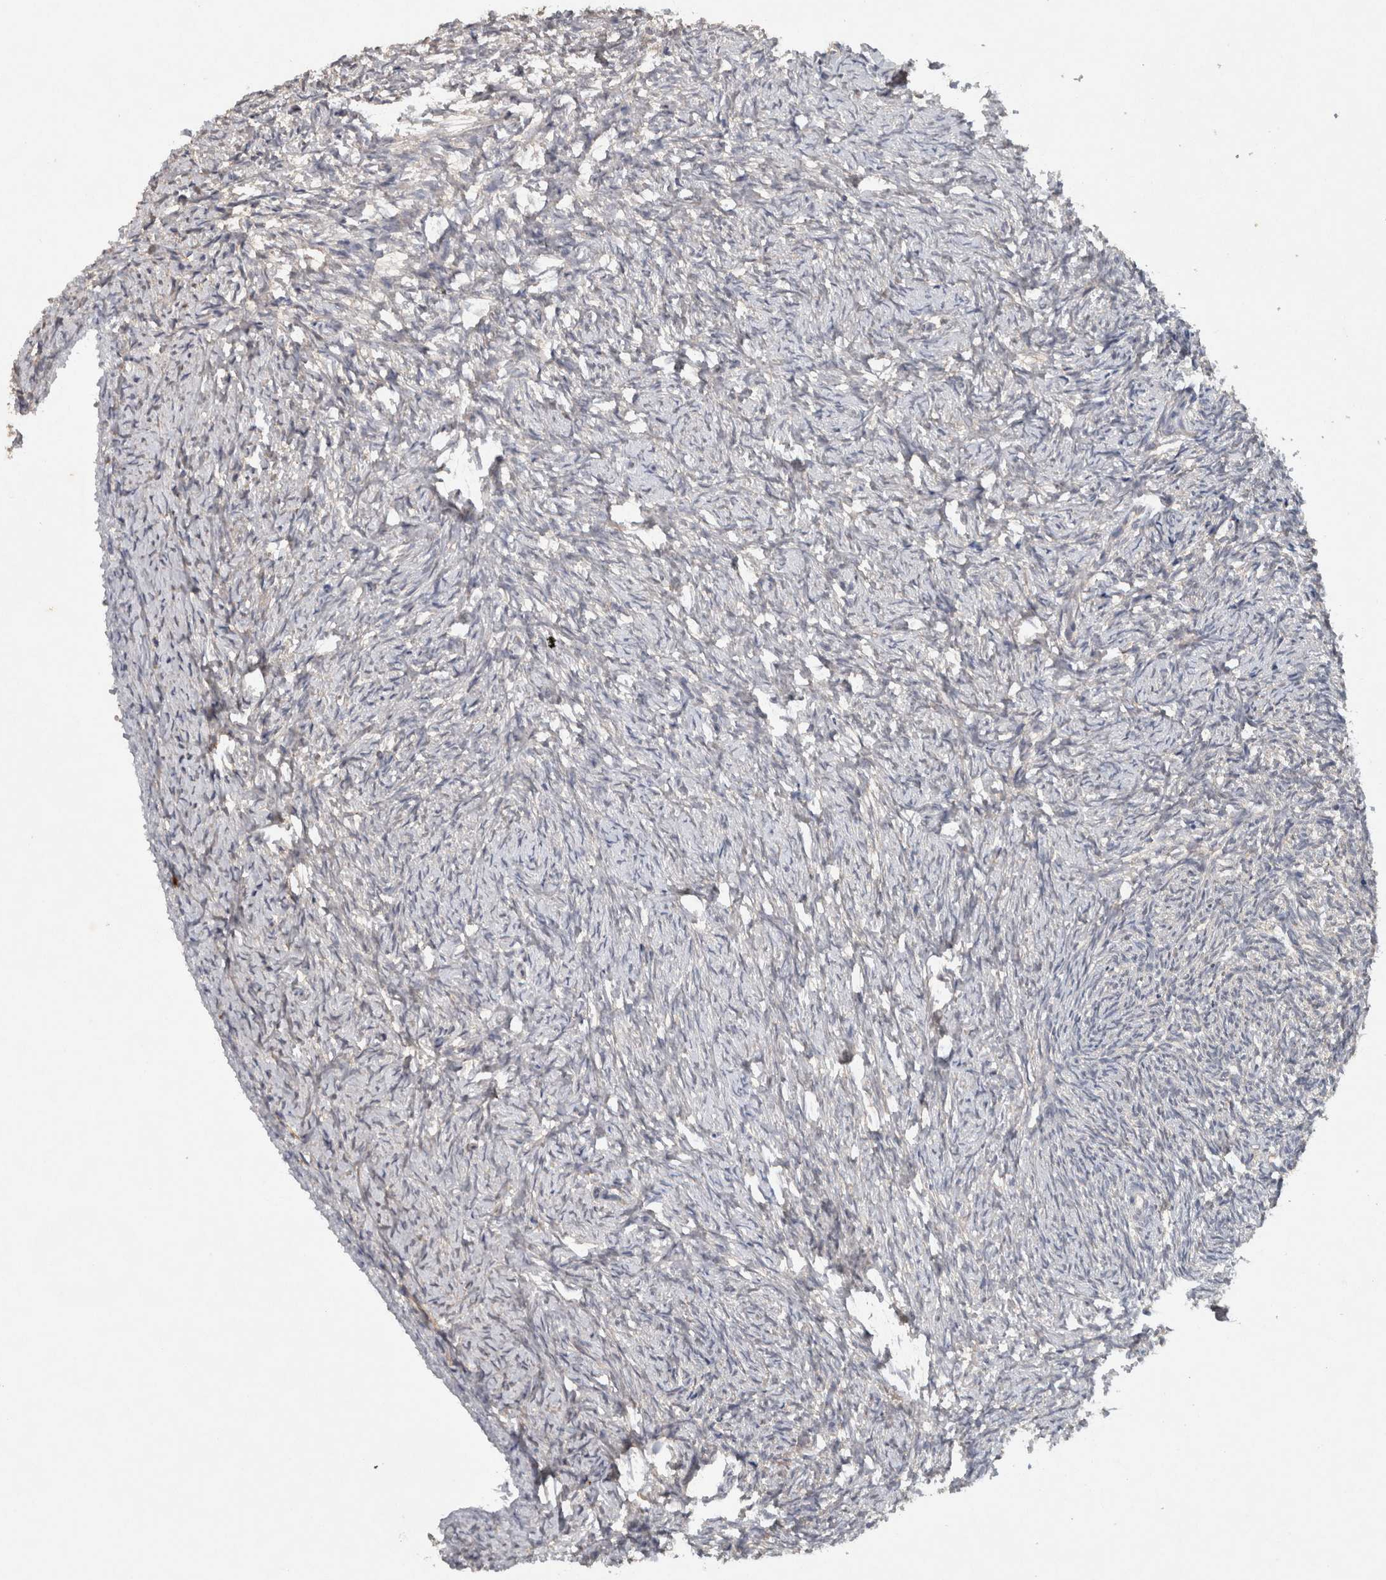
{"staining": {"intensity": "negative", "quantity": "none", "location": "none"}, "tissue": "ovary", "cell_type": "Follicle cells", "image_type": "normal", "snomed": [{"axis": "morphology", "description": "Normal tissue, NOS"}, {"axis": "topography", "description": "Ovary"}], "caption": "Follicle cells are negative for protein expression in benign human ovary. (Brightfield microscopy of DAB IHC at high magnification).", "gene": "HEXD", "patient": {"sex": "female", "age": 41}}